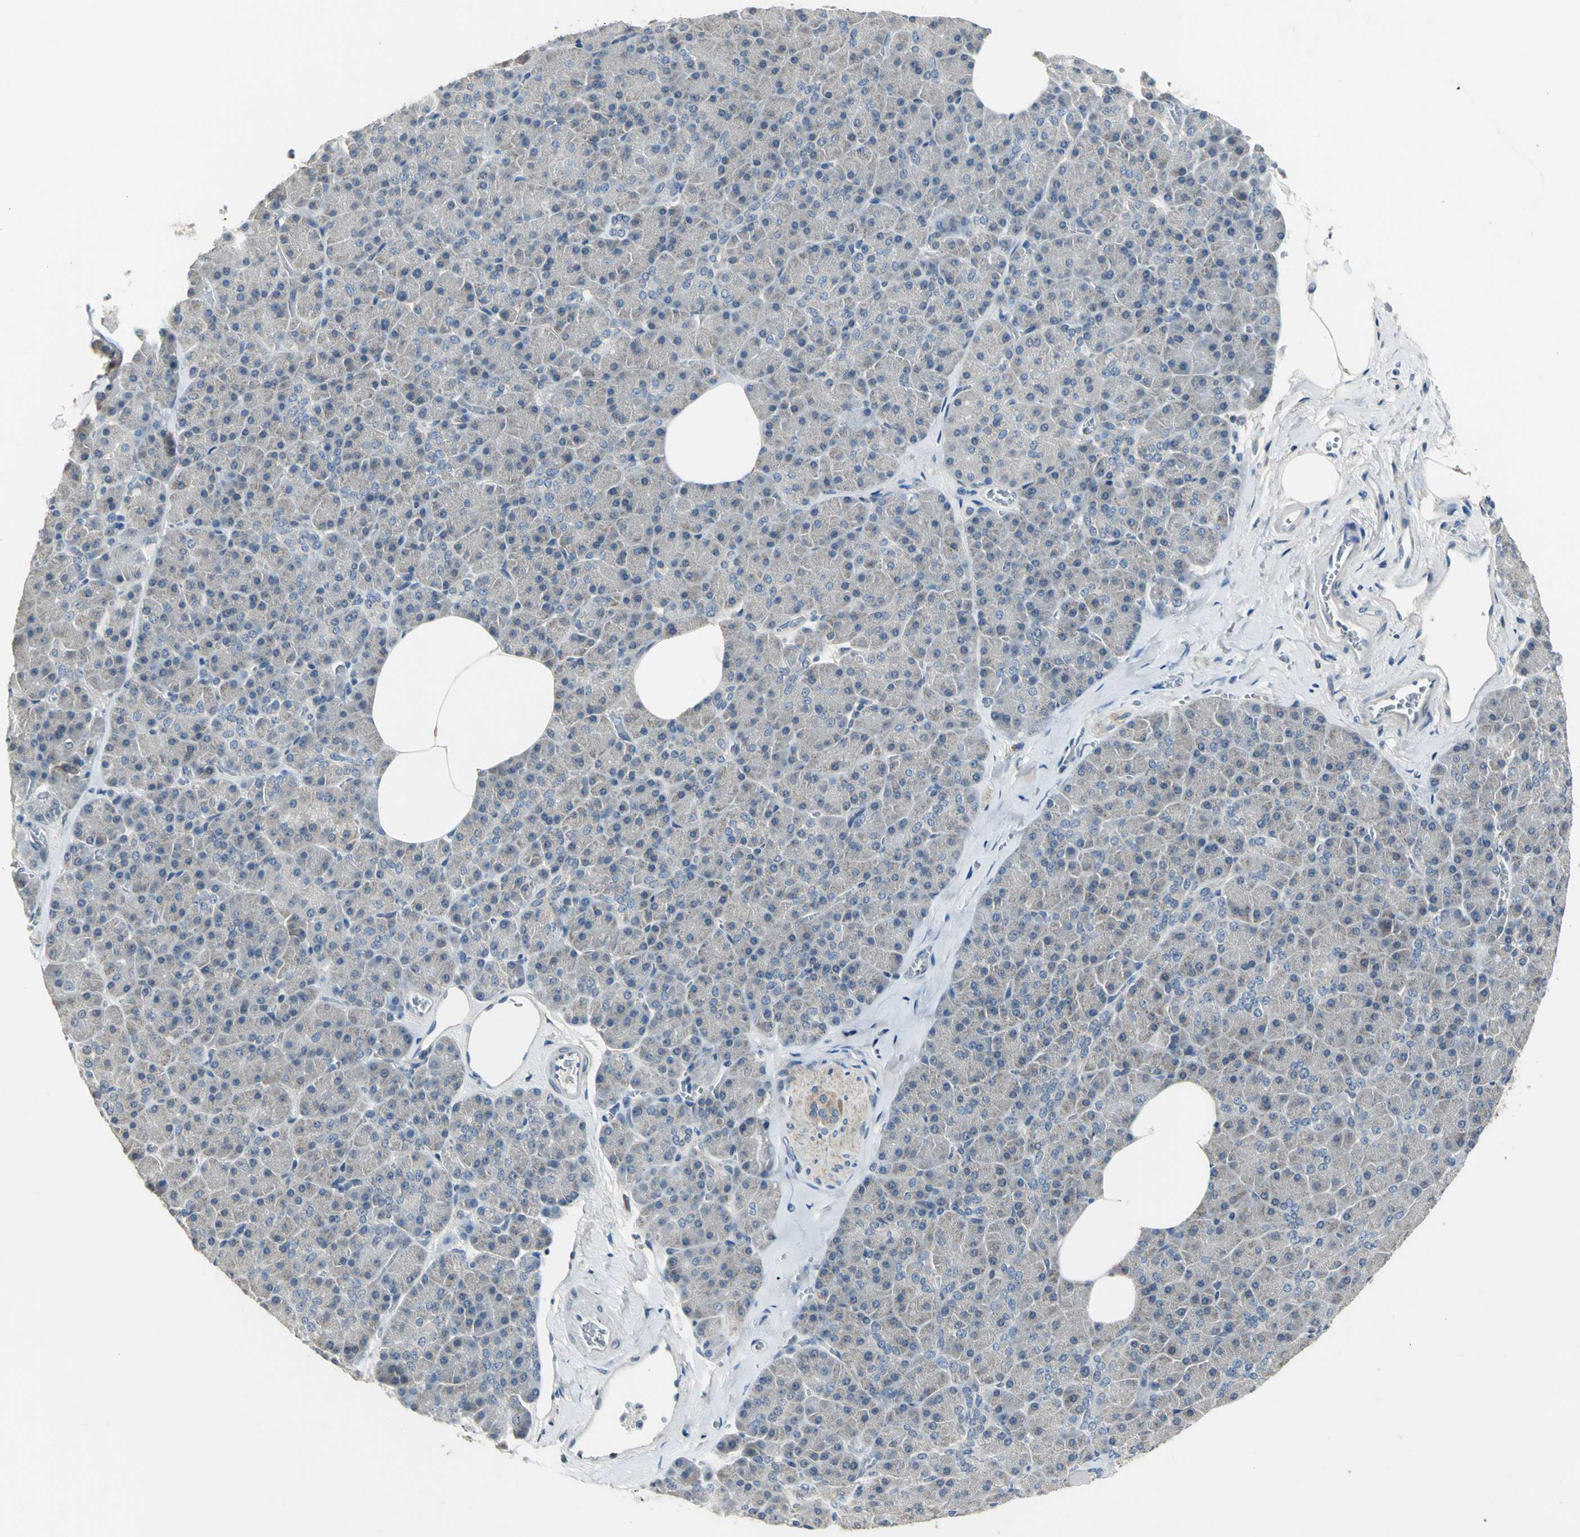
{"staining": {"intensity": "negative", "quantity": "none", "location": "none"}, "tissue": "pancreas", "cell_type": "Exocrine glandular cells", "image_type": "normal", "snomed": [{"axis": "morphology", "description": "Normal tissue, NOS"}, {"axis": "topography", "description": "Pancreas"}], "caption": "This is an immunohistochemistry photomicrograph of benign human pancreas. There is no expression in exocrine glandular cells.", "gene": "JADE3", "patient": {"sex": "female", "age": 35}}